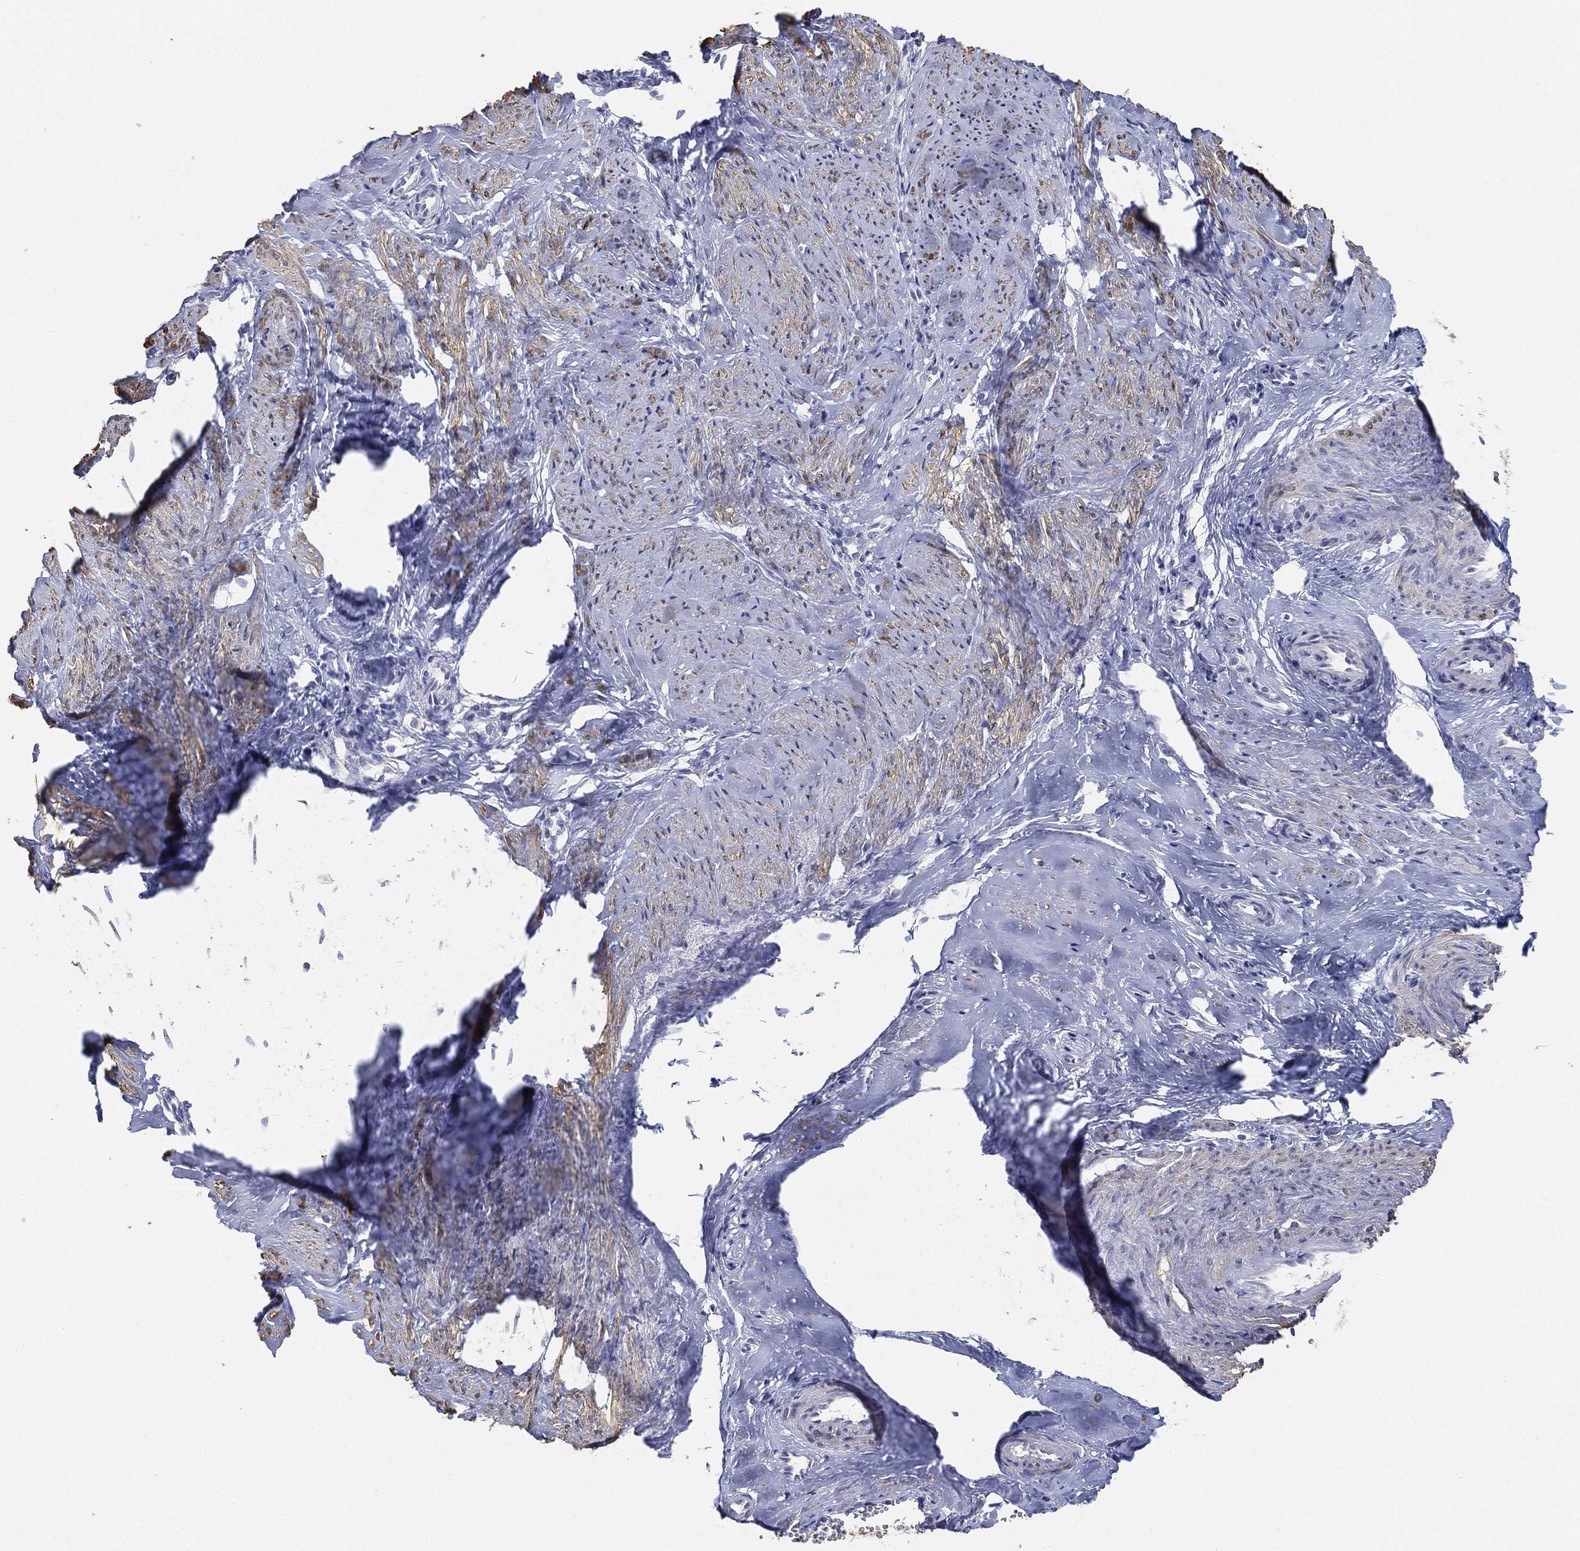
{"staining": {"intensity": "weak", "quantity": "<25%", "location": "cytoplasmic/membranous"}, "tissue": "smooth muscle", "cell_type": "Smooth muscle cells", "image_type": "normal", "snomed": [{"axis": "morphology", "description": "Normal tissue, NOS"}, {"axis": "topography", "description": "Smooth muscle"}], "caption": "A high-resolution micrograph shows immunohistochemistry (IHC) staining of unremarkable smooth muscle, which reveals no significant positivity in smooth muscle cells. Brightfield microscopy of immunohistochemistry stained with DAB (brown) and hematoxylin (blue), captured at high magnification.", "gene": "FAM187B", "patient": {"sex": "female", "age": 48}}